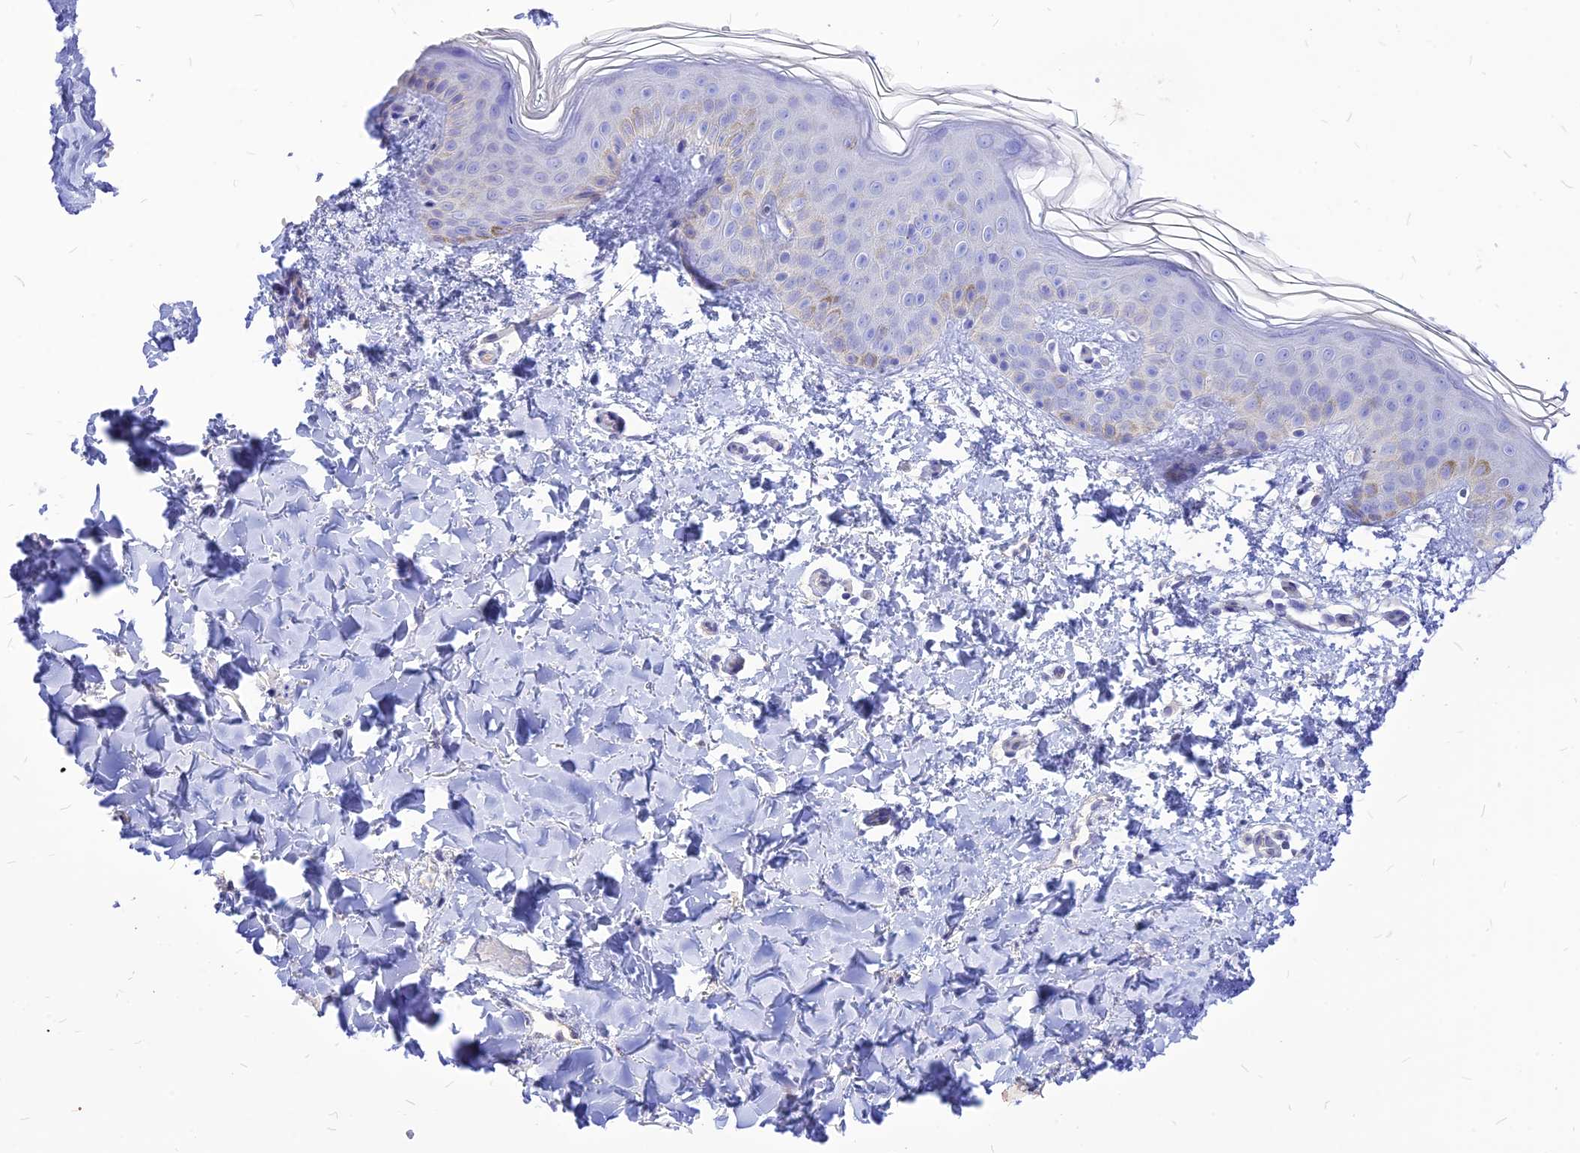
{"staining": {"intensity": "negative", "quantity": "none", "location": "none"}, "tissue": "skin", "cell_type": "Fibroblasts", "image_type": "normal", "snomed": [{"axis": "morphology", "description": "Normal tissue, NOS"}, {"axis": "topography", "description": "Skin"}], "caption": "IHC of normal skin shows no expression in fibroblasts. (Immunohistochemistry (ihc), brightfield microscopy, high magnification).", "gene": "CZIB", "patient": {"sex": "female", "age": 58}}